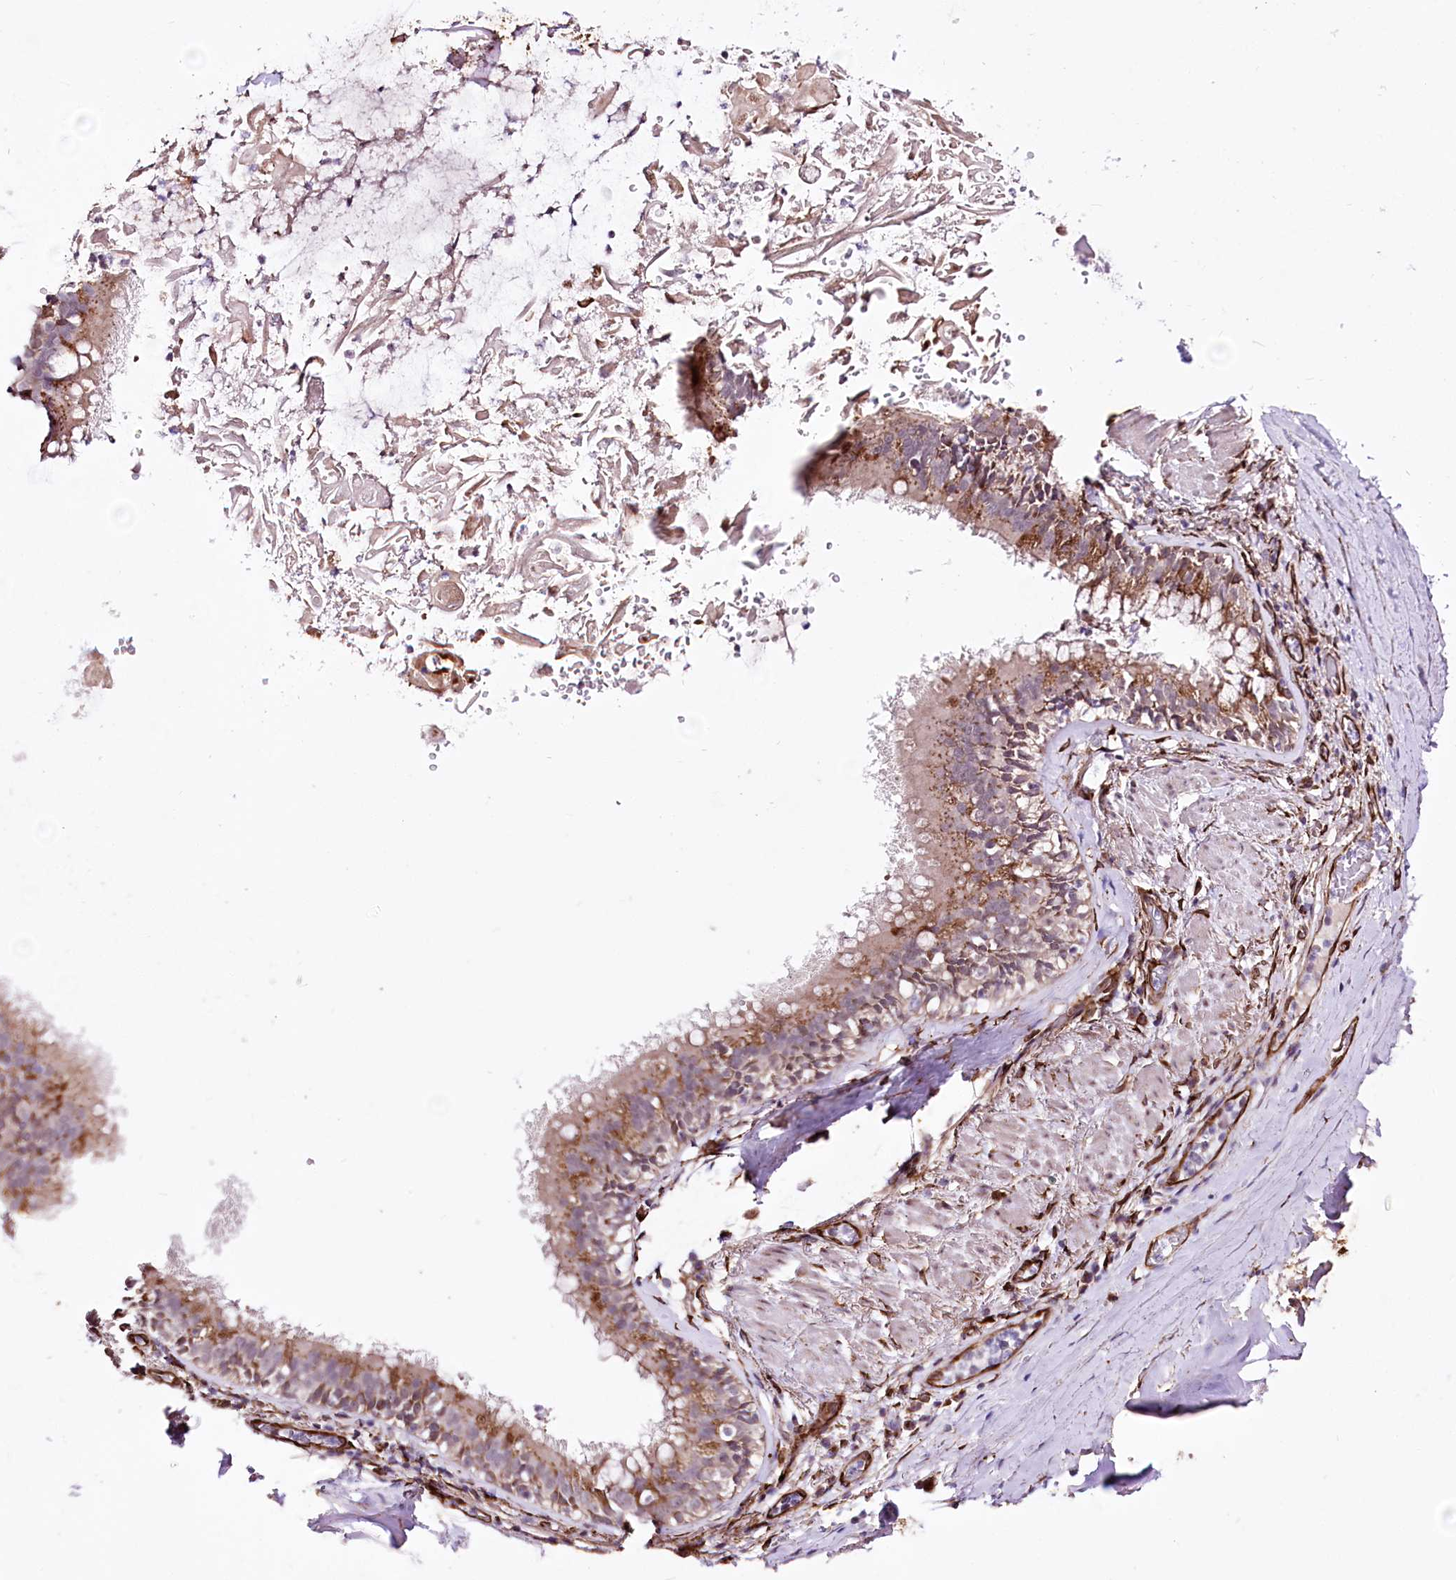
{"staining": {"intensity": "negative", "quantity": "none", "location": "none"}, "tissue": "adipose tissue", "cell_type": "Adipocytes", "image_type": "normal", "snomed": [{"axis": "morphology", "description": "Normal tissue, NOS"}, {"axis": "topography", "description": "Lymph node"}, {"axis": "topography", "description": "Cartilage tissue"}, {"axis": "topography", "description": "Bronchus"}], "caption": "A micrograph of adipose tissue stained for a protein displays no brown staining in adipocytes. The staining was performed using DAB to visualize the protein expression in brown, while the nuclei were stained in blue with hematoxylin (Magnification: 20x).", "gene": "WWC1", "patient": {"sex": "male", "age": 63}}